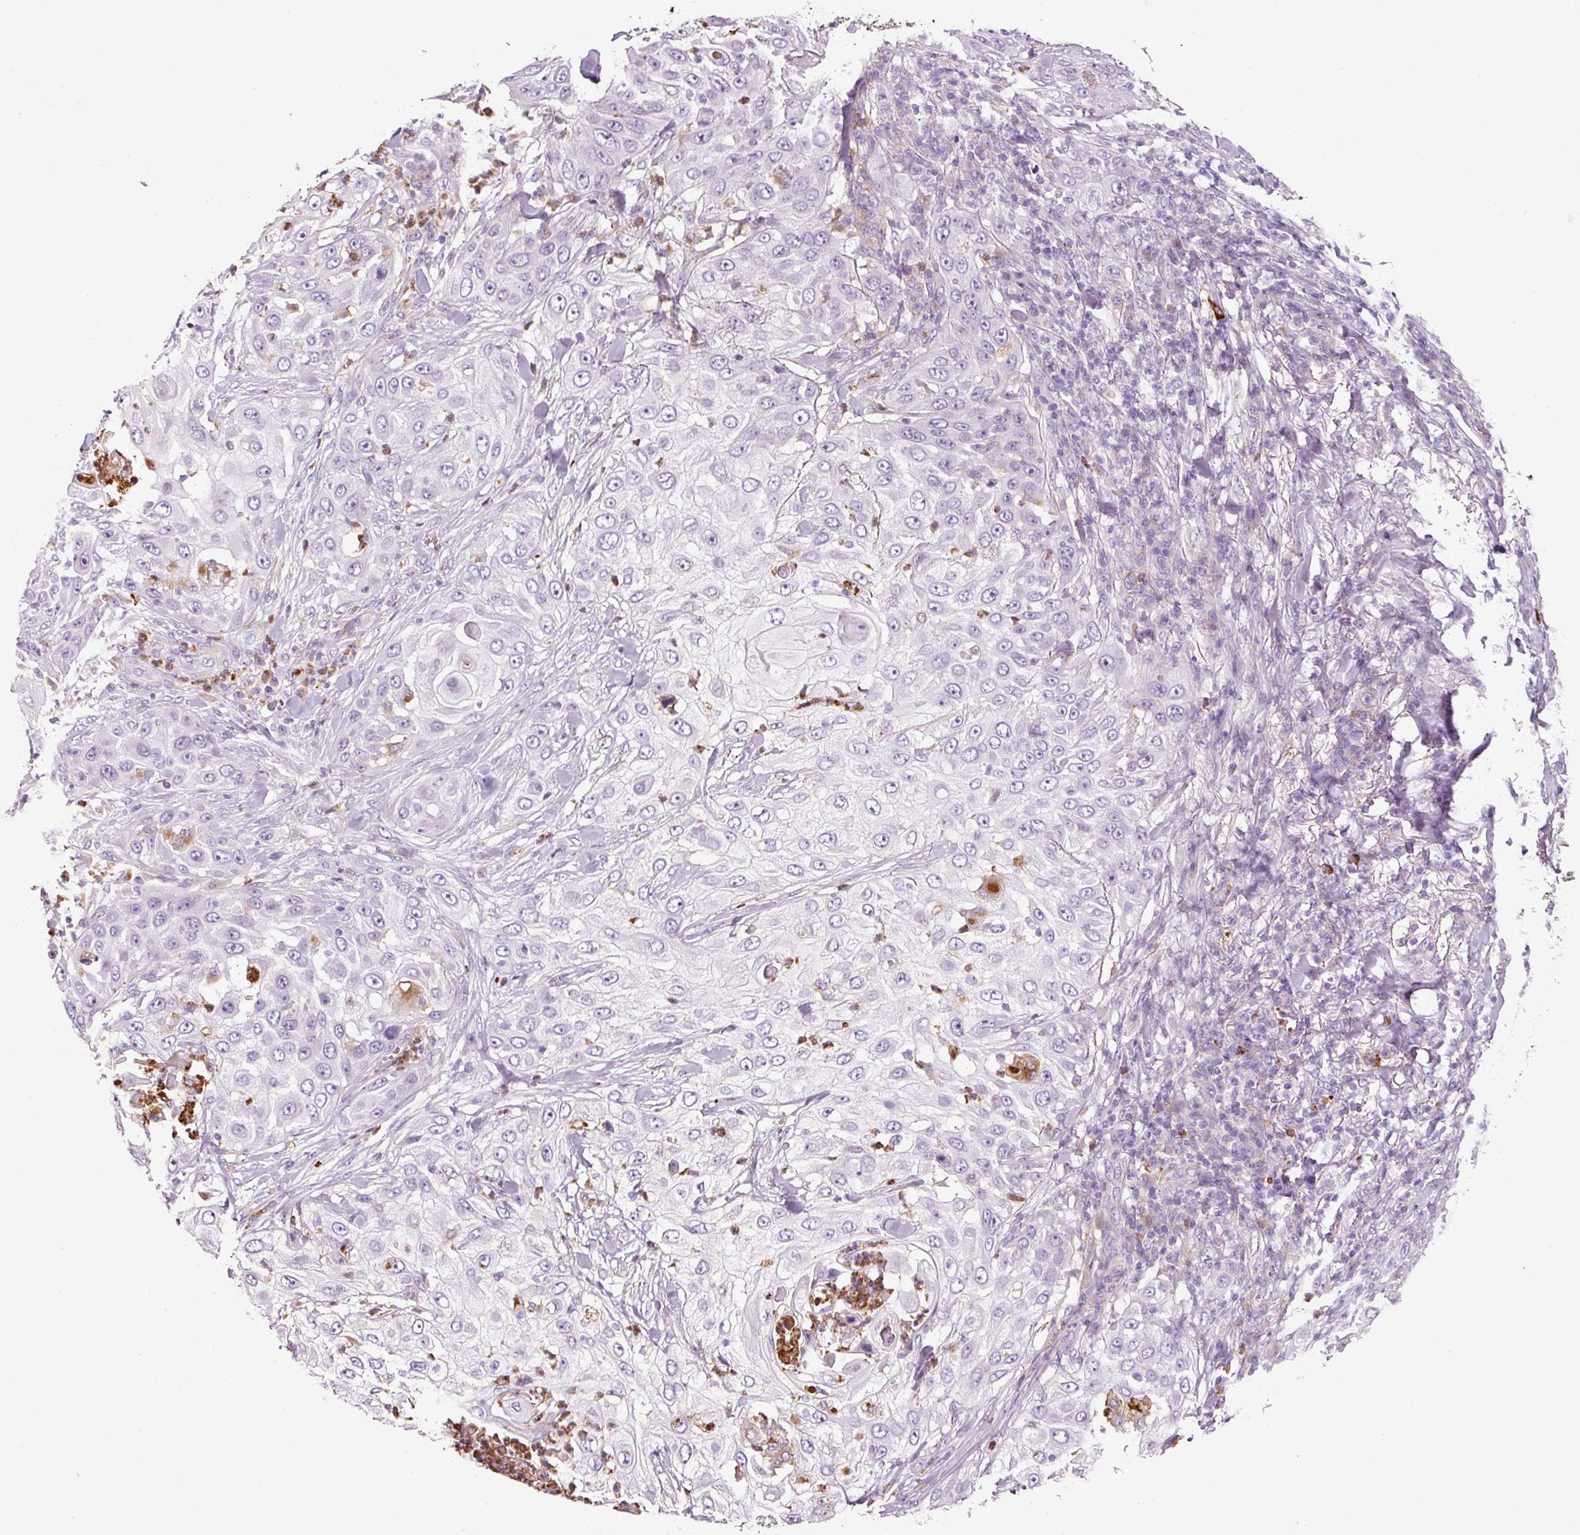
{"staining": {"intensity": "negative", "quantity": "none", "location": "none"}, "tissue": "skin cancer", "cell_type": "Tumor cells", "image_type": "cancer", "snomed": [{"axis": "morphology", "description": "Squamous cell carcinoma, NOS"}, {"axis": "topography", "description": "Skin"}], "caption": "Skin cancer (squamous cell carcinoma) stained for a protein using immunohistochemistry (IHC) exhibits no expression tumor cells.", "gene": "TMC8", "patient": {"sex": "female", "age": 44}}